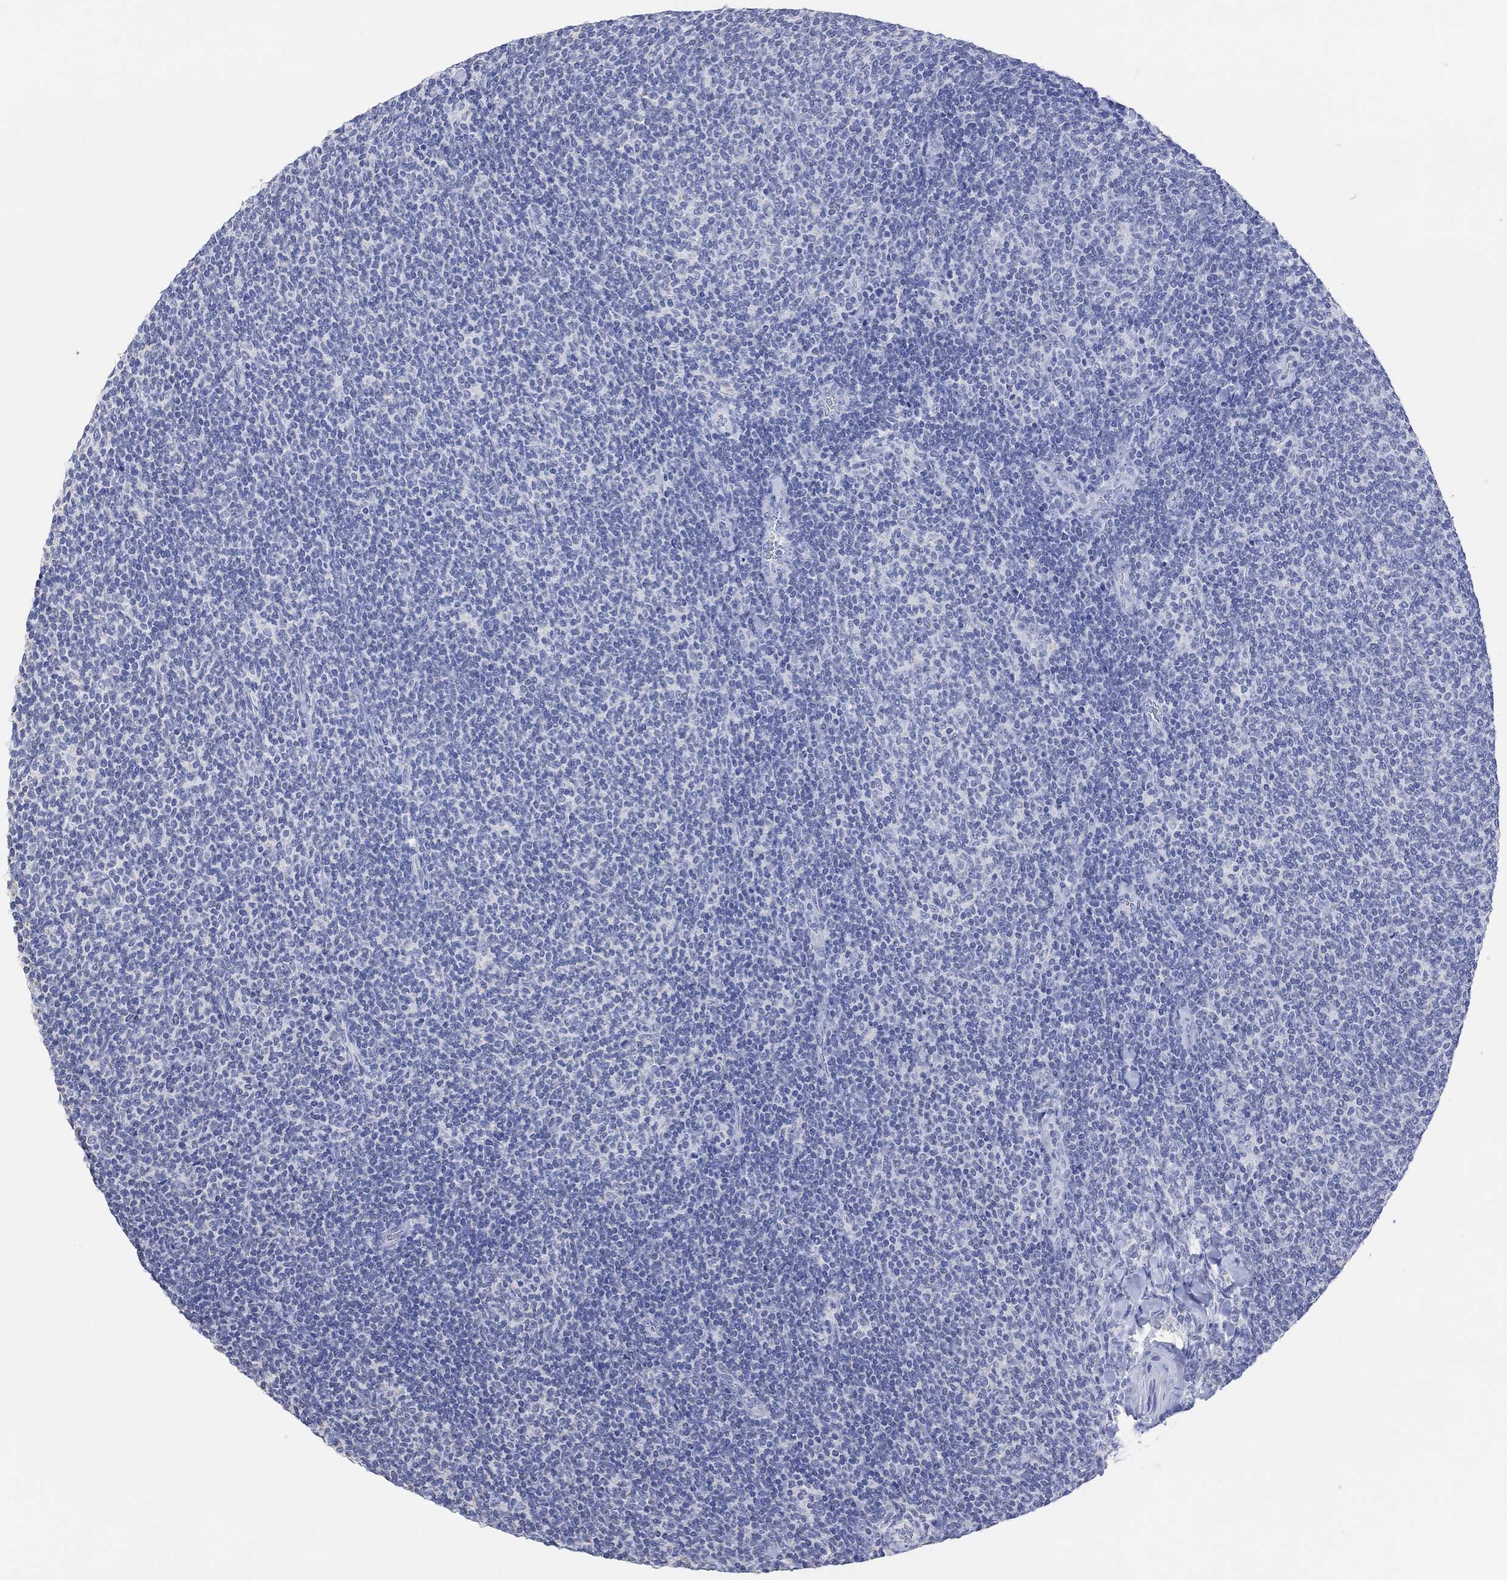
{"staining": {"intensity": "negative", "quantity": "none", "location": "none"}, "tissue": "lymphoma", "cell_type": "Tumor cells", "image_type": "cancer", "snomed": [{"axis": "morphology", "description": "Malignant lymphoma, non-Hodgkin's type, Low grade"}, {"axis": "topography", "description": "Lymph node"}], "caption": "This is an IHC image of malignant lymphoma, non-Hodgkin's type (low-grade). There is no staining in tumor cells.", "gene": "SYT12", "patient": {"sex": "male", "age": 52}}